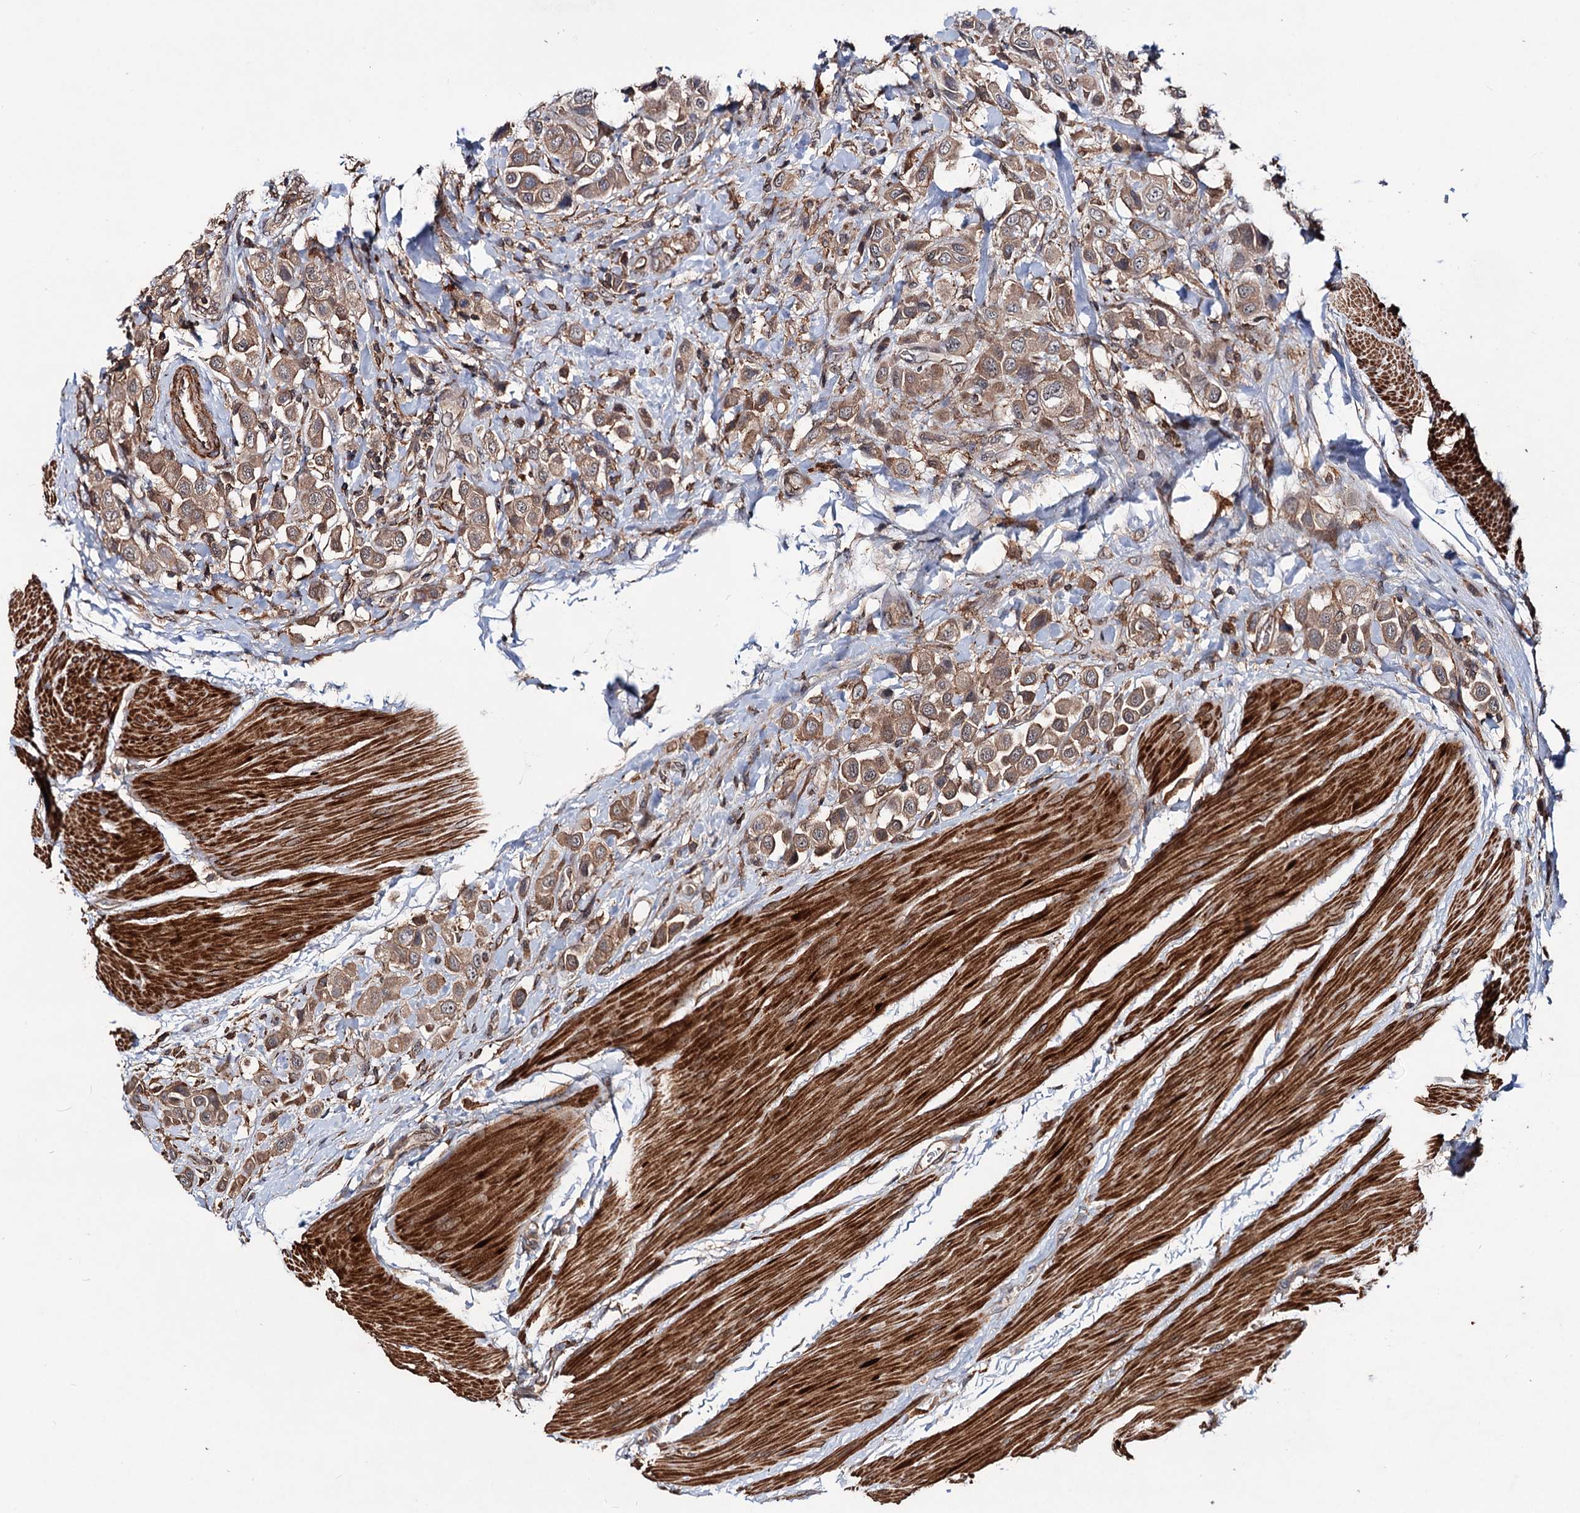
{"staining": {"intensity": "moderate", "quantity": ">75%", "location": "cytoplasmic/membranous"}, "tissue": "urothelial cancer", "cell_type": "Tumor cells", "image_type": "cancer", "snomed": [{"axis": "morphology", "description": "Urothelial carcinoma, High grade"}, {"axis": "topography", "description": "Urinary bladder"}], "caption": "Immunohistochemical staining of human high-grade urothelial carcinoma shows medium levels of moderate cytoplasmic/membranous positivity in approximately >75% of tumor cells.", "gene": "GRIP1", "patient": {"sex": "male", "age": 50}}